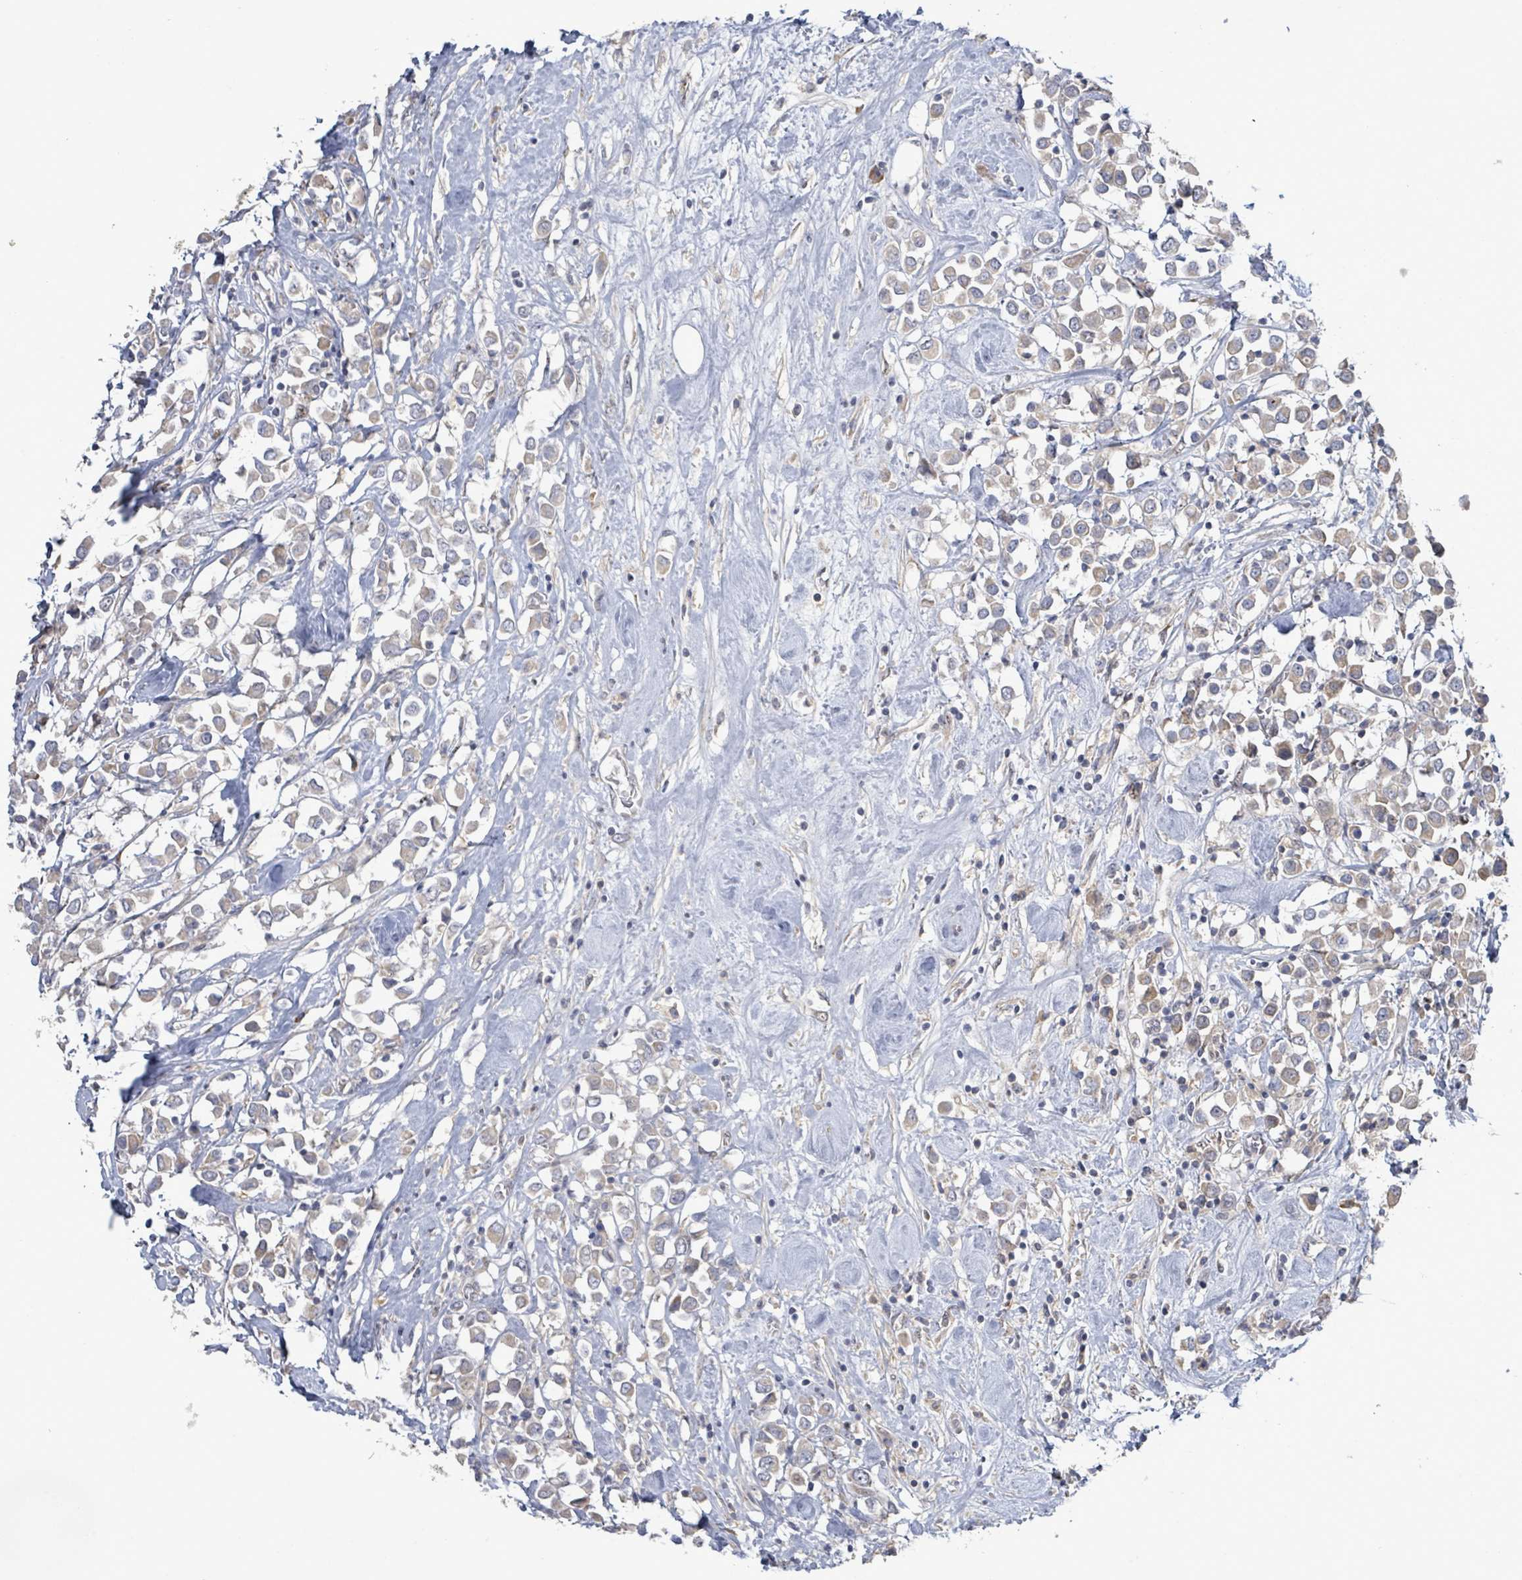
{"staining": {"intensity": "weak", "quantity": "25%-75%", "location": "cytoplasmic/membranous"}, "tissue": "breast cancer", "cell_type": "Tumor cells", "image_type": "cancer", "snomed": [{"axis": "morphology", "description": "Duct carcinoma"}, {"axis": "topography", "description": "Breast"}], "caption": "Breast cancer tissue displays weak cytoplasmic/membranous positivity in about 25%-75% of tumor cells, visualized by immunohistochemistry.", "gene": "SLIT3", "patient": {"sex": "female", "age": 61}}